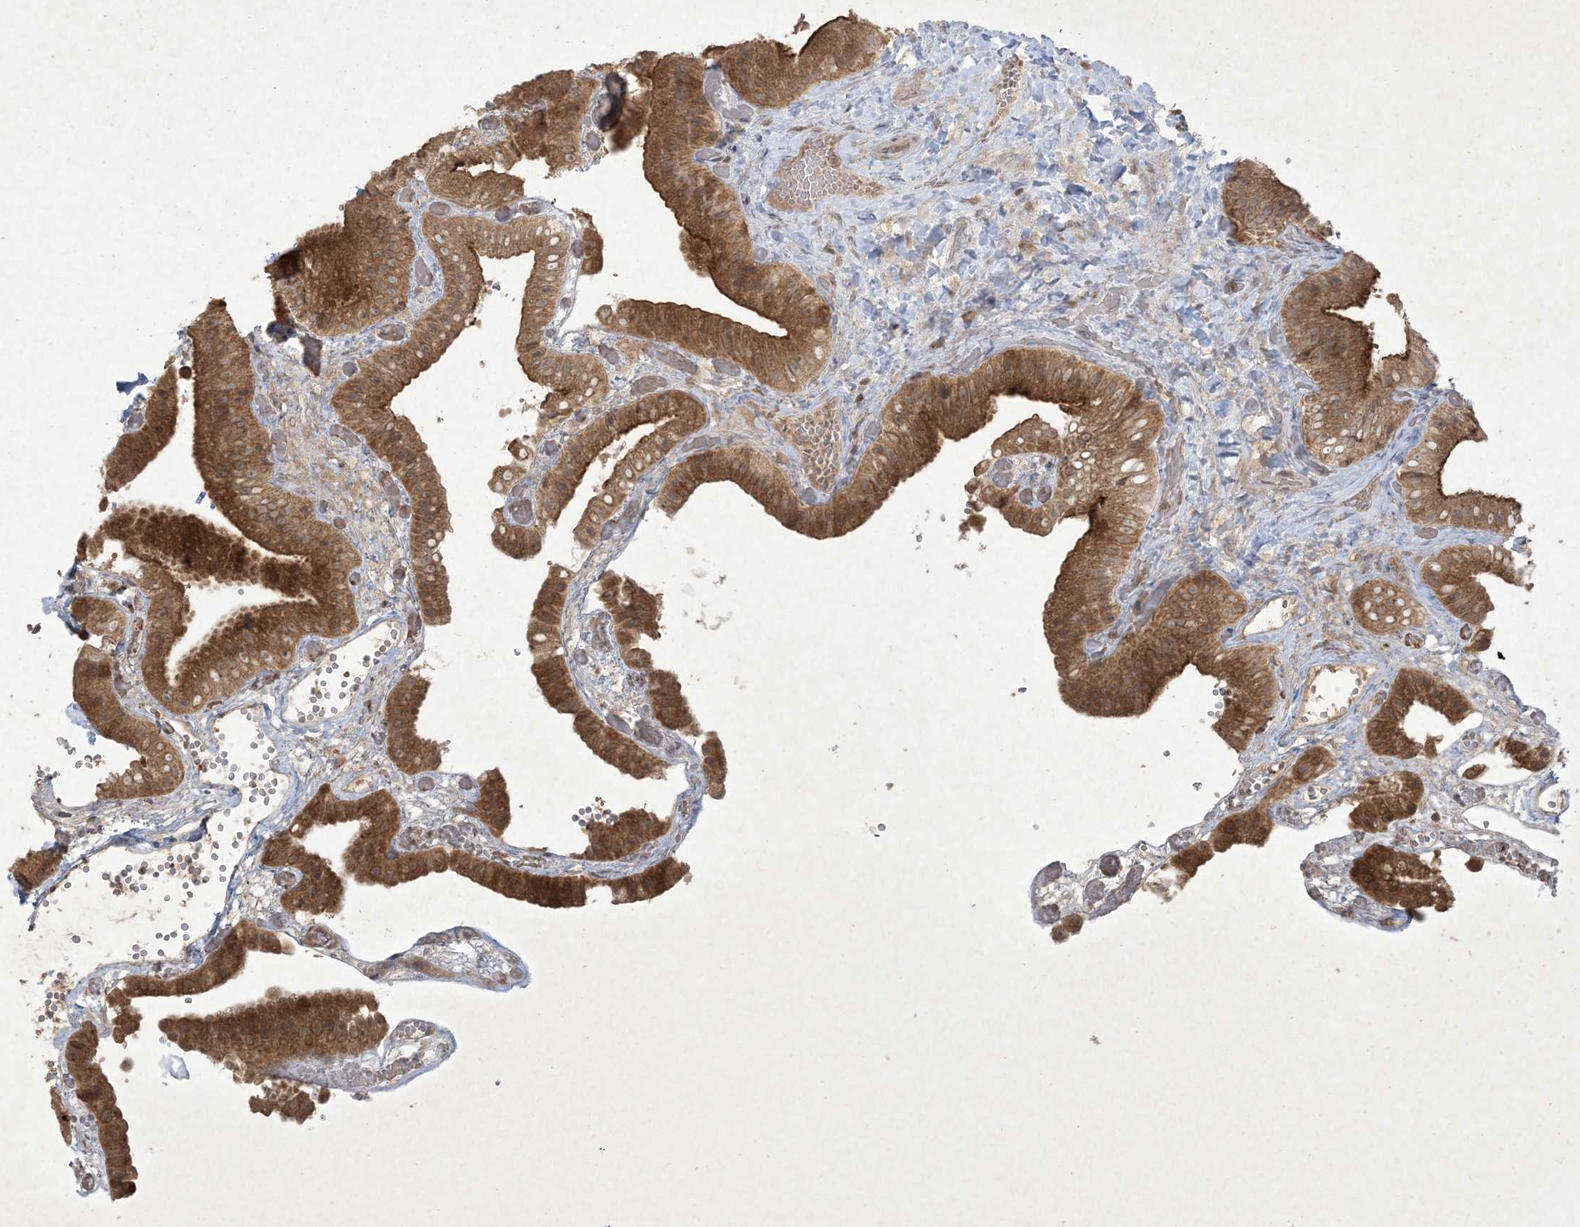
{"staining": {"intensity": "strong", "quantity": ">75%", "location": "cytoplasmic/membranous,nuclear"}, "tissue": "gallbladder", "cell_type": "Glandular cells", "image_type": "normal", "snomed": [{"axis": "morphology", "description": "Normal tissue, NOS"}, {"axis": "topography", "description": "Gallbladder"}], "caption": "Immunohistochemistry (IHC) staining of benign gallbladder, which reveals high levels of strong cytoplasmic/membranous,nuclear positivity in about >75% of glandular cells indicating strong cytoplasmic/membranous,nuclear protein staining. The staining was performed using DAB (3,3'-diaminobenzidine) (brown) for protein detection and nuclei were counterstained in hematoxylin (blue).", "gene": "NRBP2", "patient": {"sex": "female", "age": 64}}